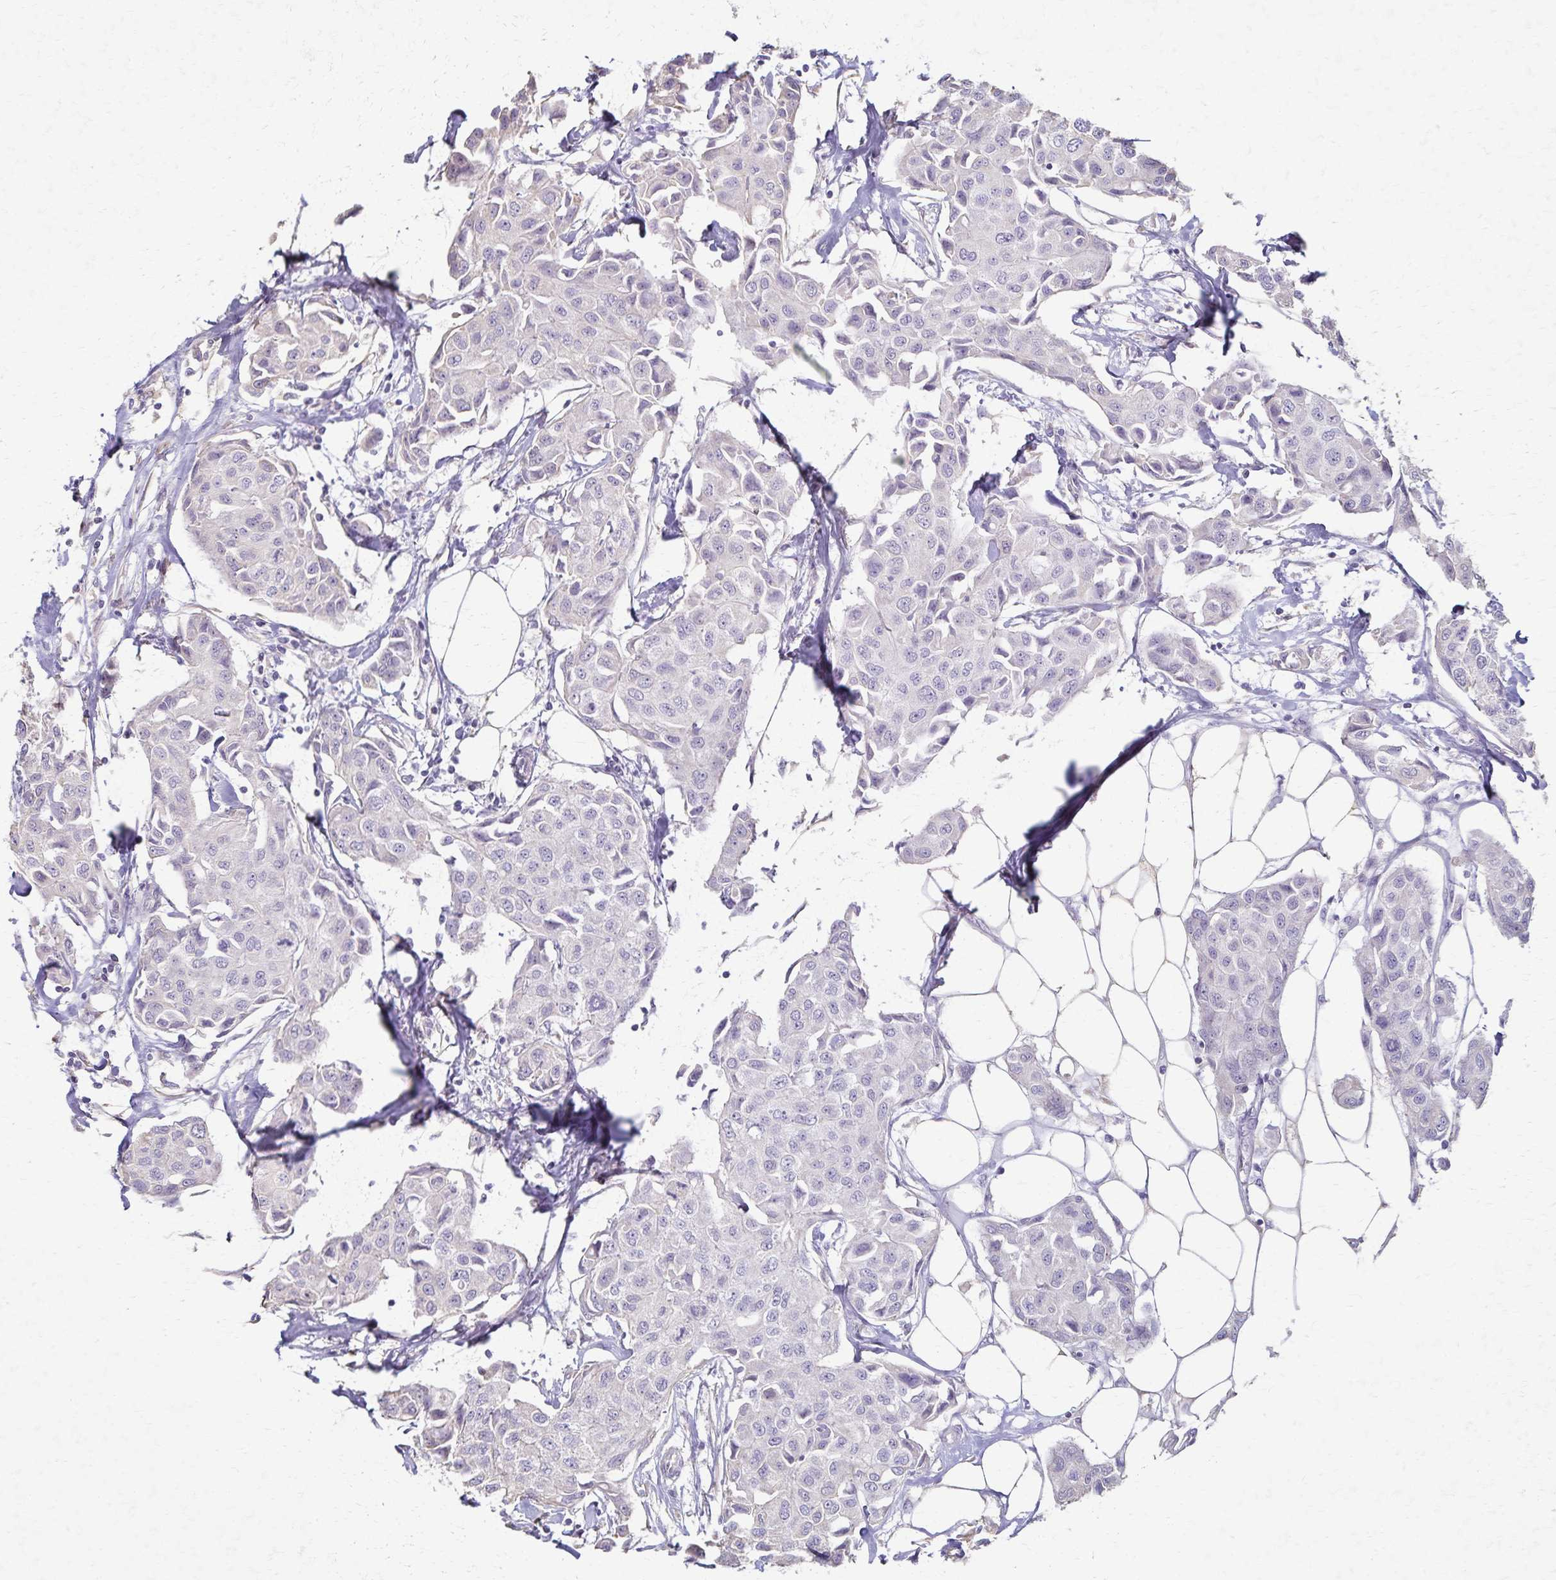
{"staining": {"intensity": "negative", "quantity": "none", "location": "none"}, "tissue": "breast cancer", "cell_type": "Tumor cells", "image_type": "cancer", "snomed": [{"axis": "morphology", "description": "Duct carcinoma"}, {"axis": "topography", "description": "Breast"}, {"axis": "topography", "description": "Lymph node"}], "caption": "IHC micrograph of human breast invasive ductal carcinoma stained for a protein (brown), which shows no staining in tumor cells.", "gene": "KISS1", "patient": {"sex": "female", "age": 80}}